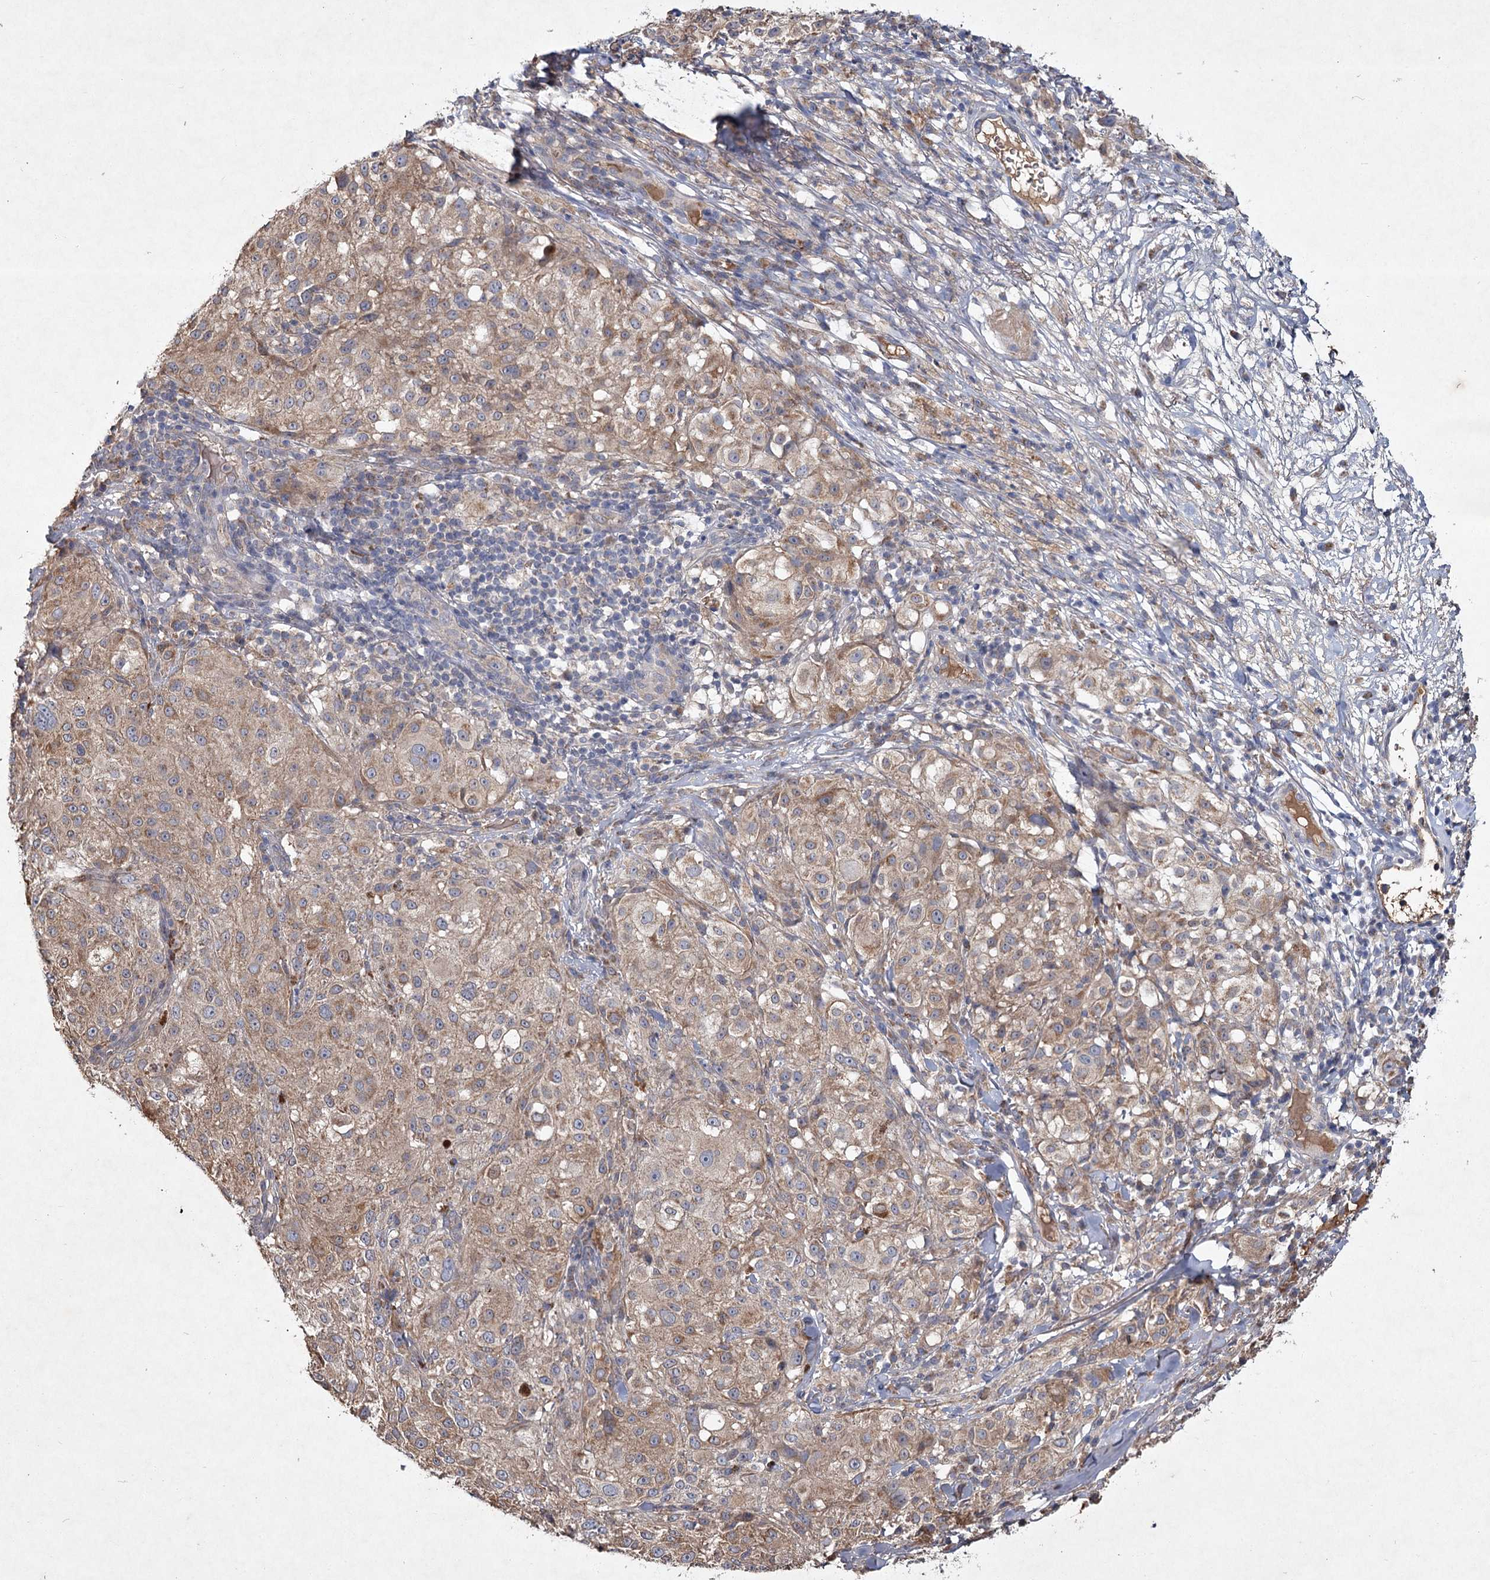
{"staining": {"intensity": "weak", "quantity": ">75%", "location": "cytoplasmic/membranous"}, "tissue": "melanoma", "cell_type": "Tumor cells", "image_type": "cancer", "snomed": [{"axis": "morphology", "description": "Necrosis, NOS"}, {"axis": "morphology", "description": "Malignant melanoma, NOS"}, {"axis": "topography", "description": "Skin"}], "caption": "A brown stain highlights weak cytoplasmic/membranous staining of a protein in melanoma tumor cells. (Stains: DAB in brown, nuclei in blue, Microscopy: brightfield microscopy at high magnification).", "gene": "MFN1", "patient": {"sex": "female", "age": 87}}